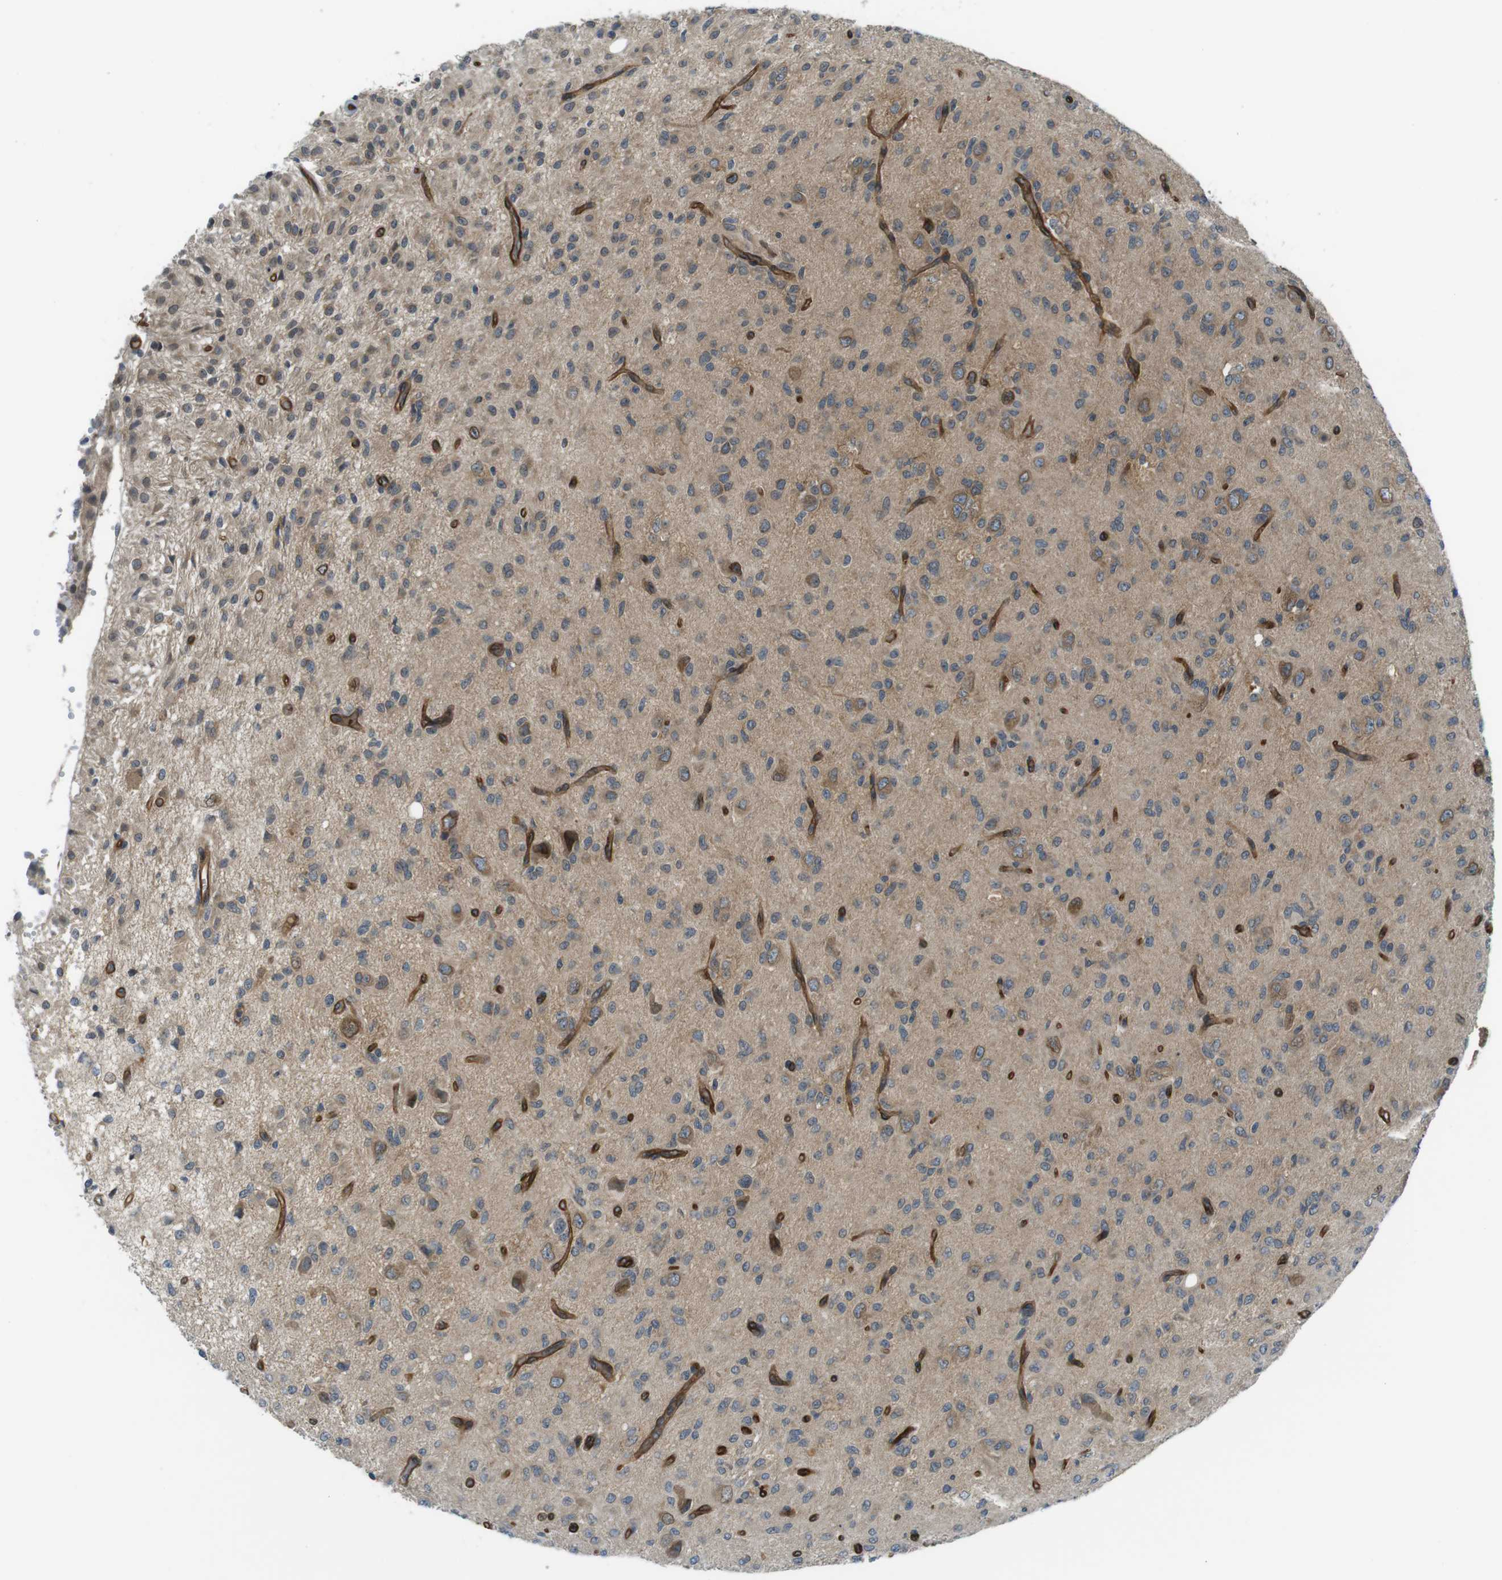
{"staining": {"intensity": "moderate", "quantity": "<25%", "location": "cytoplasmic/membranous,nuclear"}, "tissue": "glioma", "cell_type": "Tumor cells", "image_type": "cancer", "snomed": [{"axis": "morphology", "description": "Glioma, malignant, High grade"}, {"axis": "topography", "description": "Brain"}], "caption": "IHC micrograph of neoplastic tissue: human glioma stained using immunohistochemistry (IHC) shows low levels of moderate protein expression localized specifically in the cytoplasmic/membranous and nuclear of tumor cells, appearing as a cytoplasmic/membranous and nuclear brown color.", "gene": "TSC1", "patient": {"sex": "female", "age": 59}}